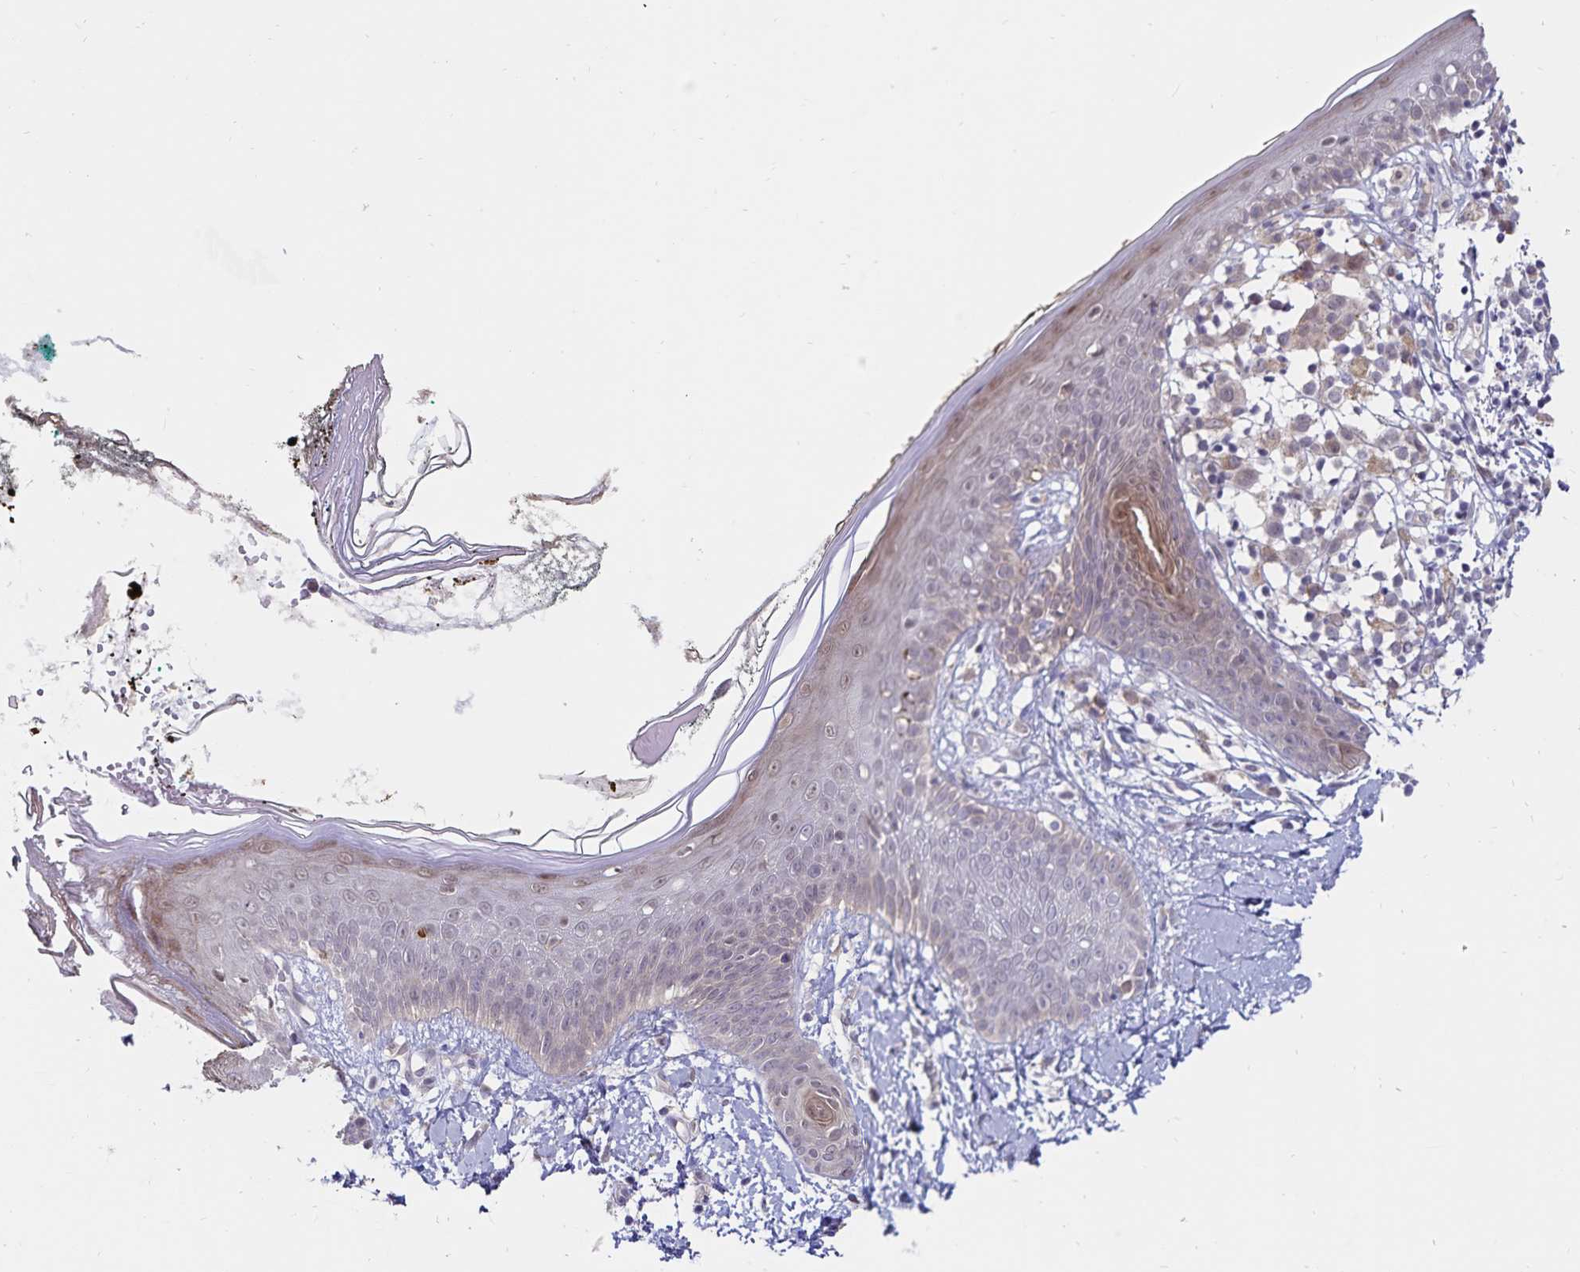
{"staining": {"intensity": "negative", "quantity": "none", "location": "none"}, "tissue": "skin", "cell_type": "Fibroblasts", "image_type": "normal", "snomed": [{"axis": "morphology", "description": "Normal tissue, NOS"}, {"axis": "topography", "description": "Skin"}], "caption": "A high-resolution histopathology image shows immunohistochemistry staining of unremarkable skin, which exhibits no significant expression in fibroblasts.", "gene": "ATP2A2", "patient": {"sex": "female", "age": 34}}